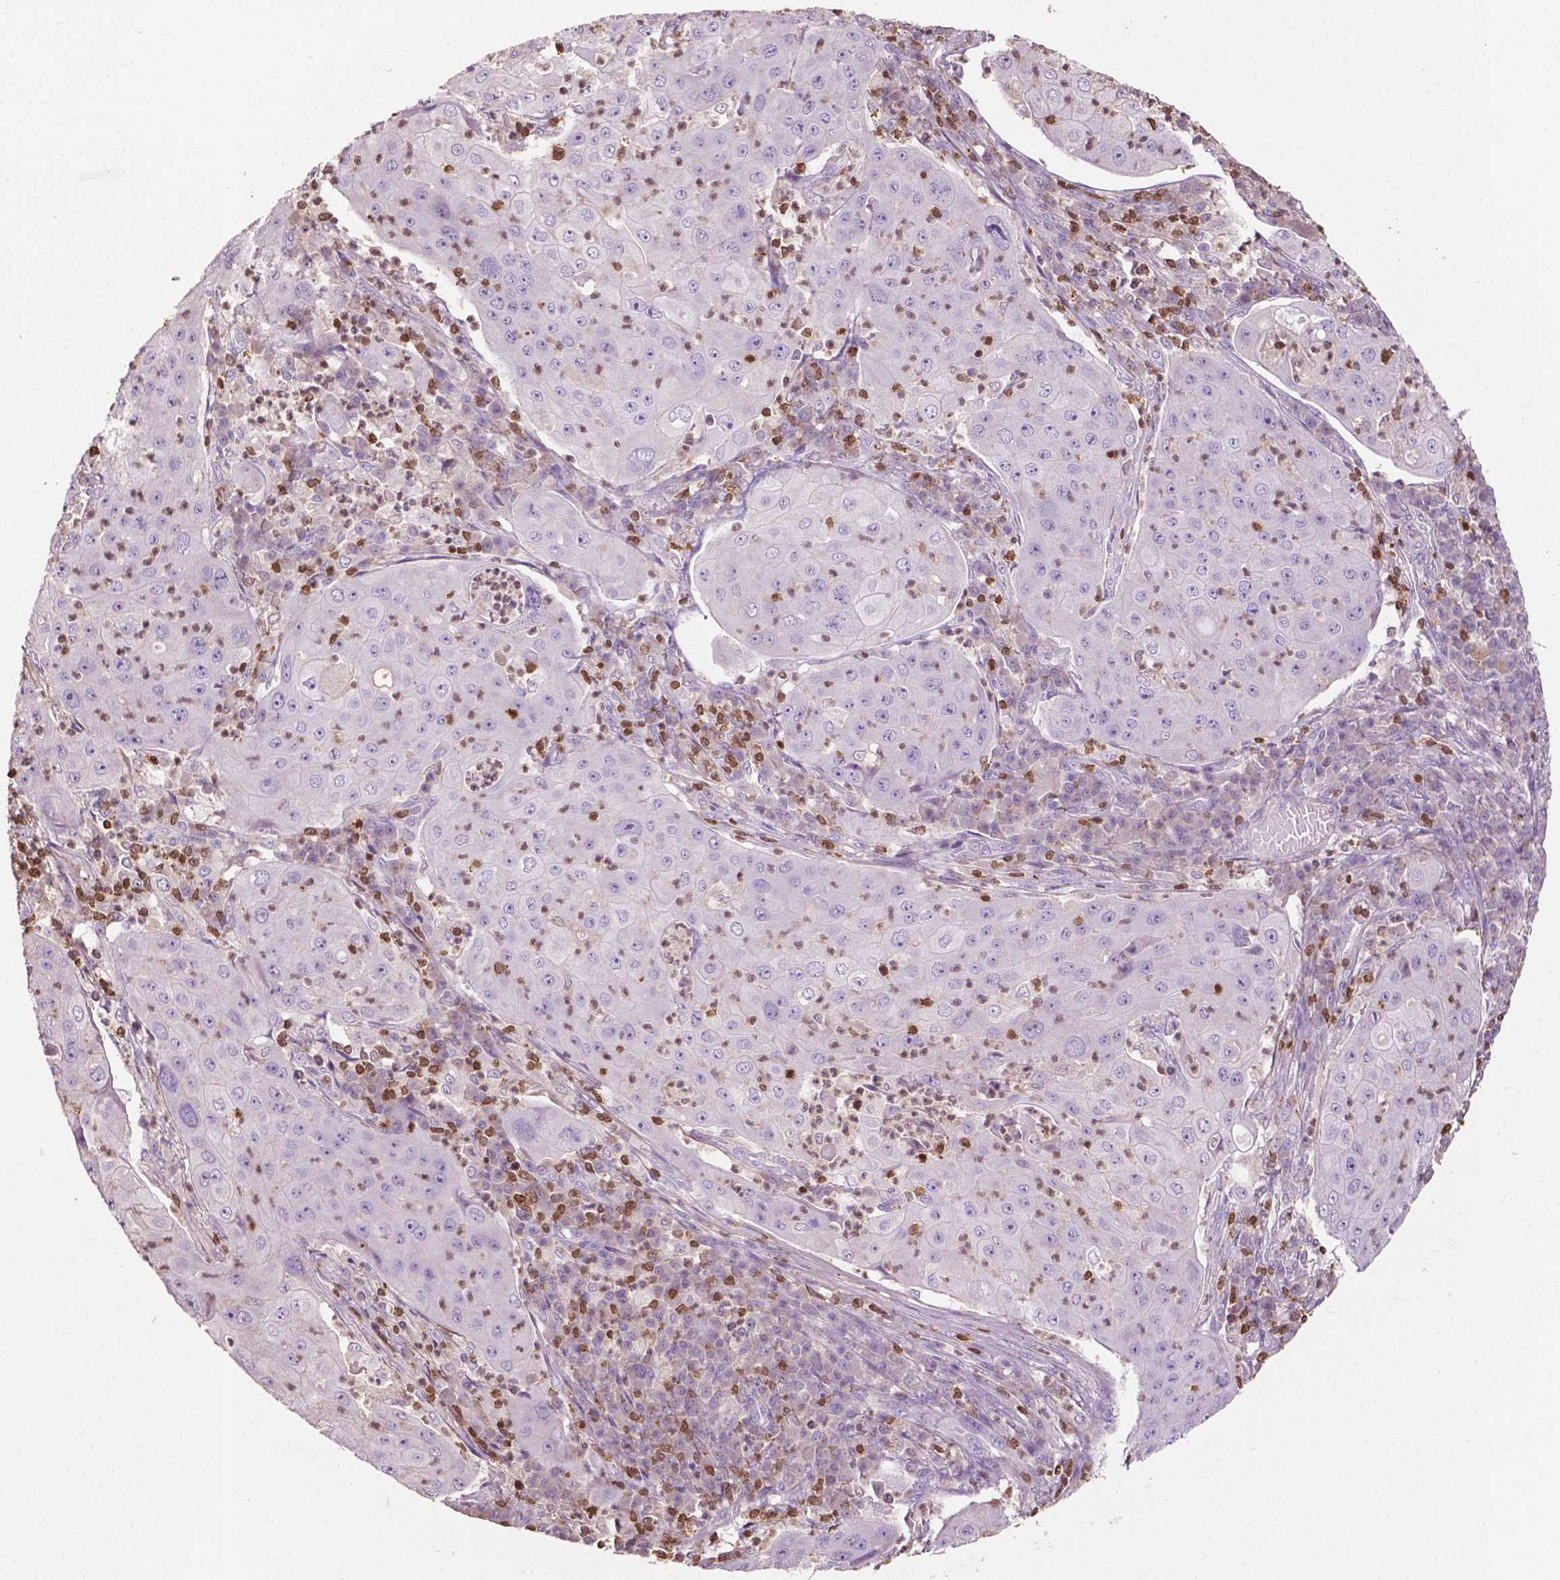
{"staining": {"intensity": "negative", "quantity": "none", "location": "none"}, "tissue": "lung cancer", "cell_type": "Tumor cells", "image_type": "cancer", "snomed": [{"axis": "morphology", "description": "Squamous cell carcinoma, NOS"}, {"axis": "topography", "description": "Lung"}], "caption": "Image shows no significant protein positivity in tumor cells of lung squamous cell carcinoma. (DAB immunohistochemistry with hematoxylin counter stain).", "gene": "TBC1D10C", "patient": {"sex": "female", "age": 59}}